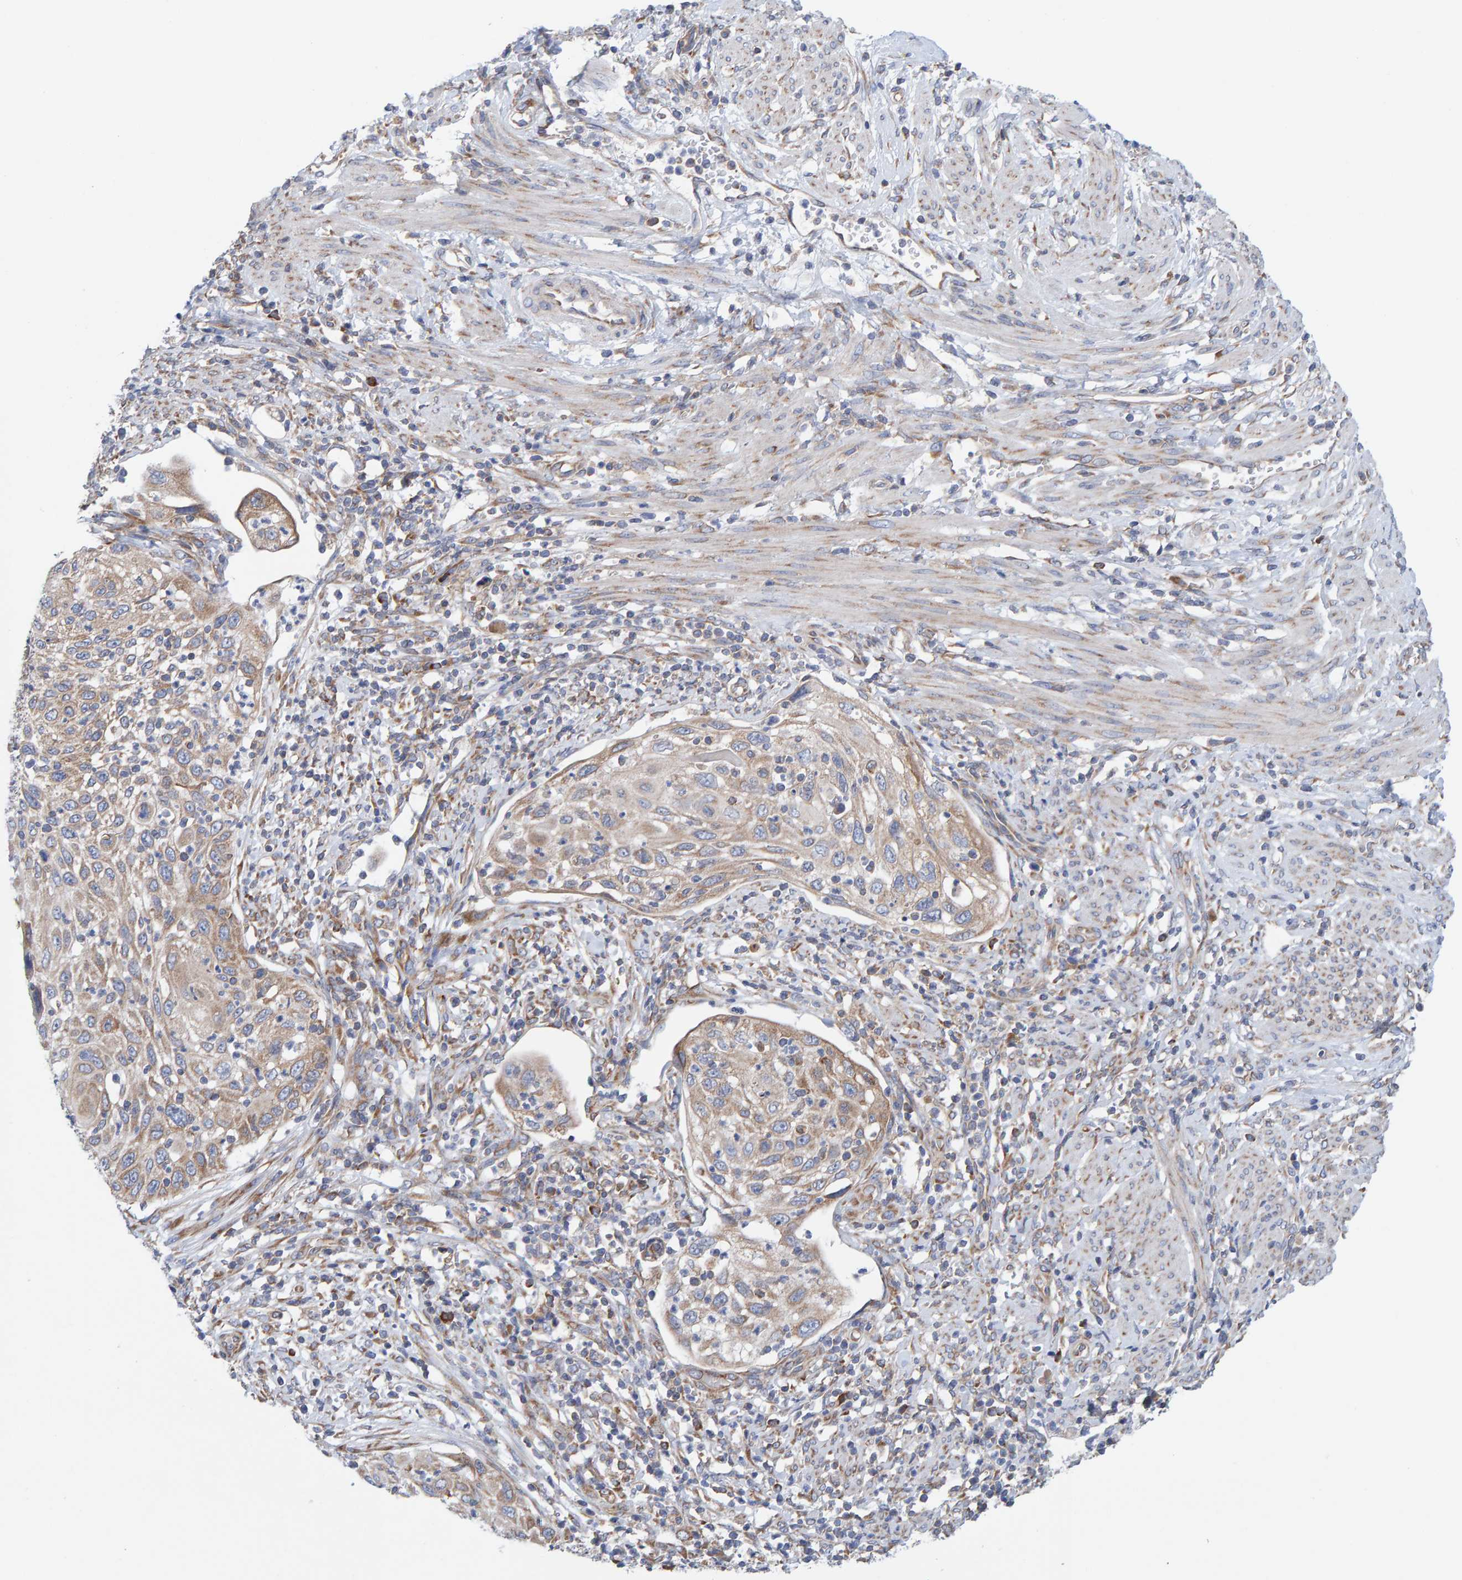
{"staining": {"intensity": "moderate", "quantity": "25%-75%", "location": "cytoplasmic/membranous"}, "tissue": "cervical cancer", "cell_type": "Tumor cells", "image_type": "cancer", "snomed": [{"axis": "morphology", "description": "Squamous cell carcinoma, NOS"}, {"axis": "topography", "description": "Cervix"}], "caption": "Immunohistochemistry micrograph of neoplastic tissue: human cervical cancer stained using immunohistochemistry displays medium levels of moderate protein expression localized specifically in the cytoplasmic/membranous of tumor cells, appearing as a cytoplasmic/membranous brown color.", "gene": "CDK5RAP3", "patient": {"sex": "female", "age": 70}}